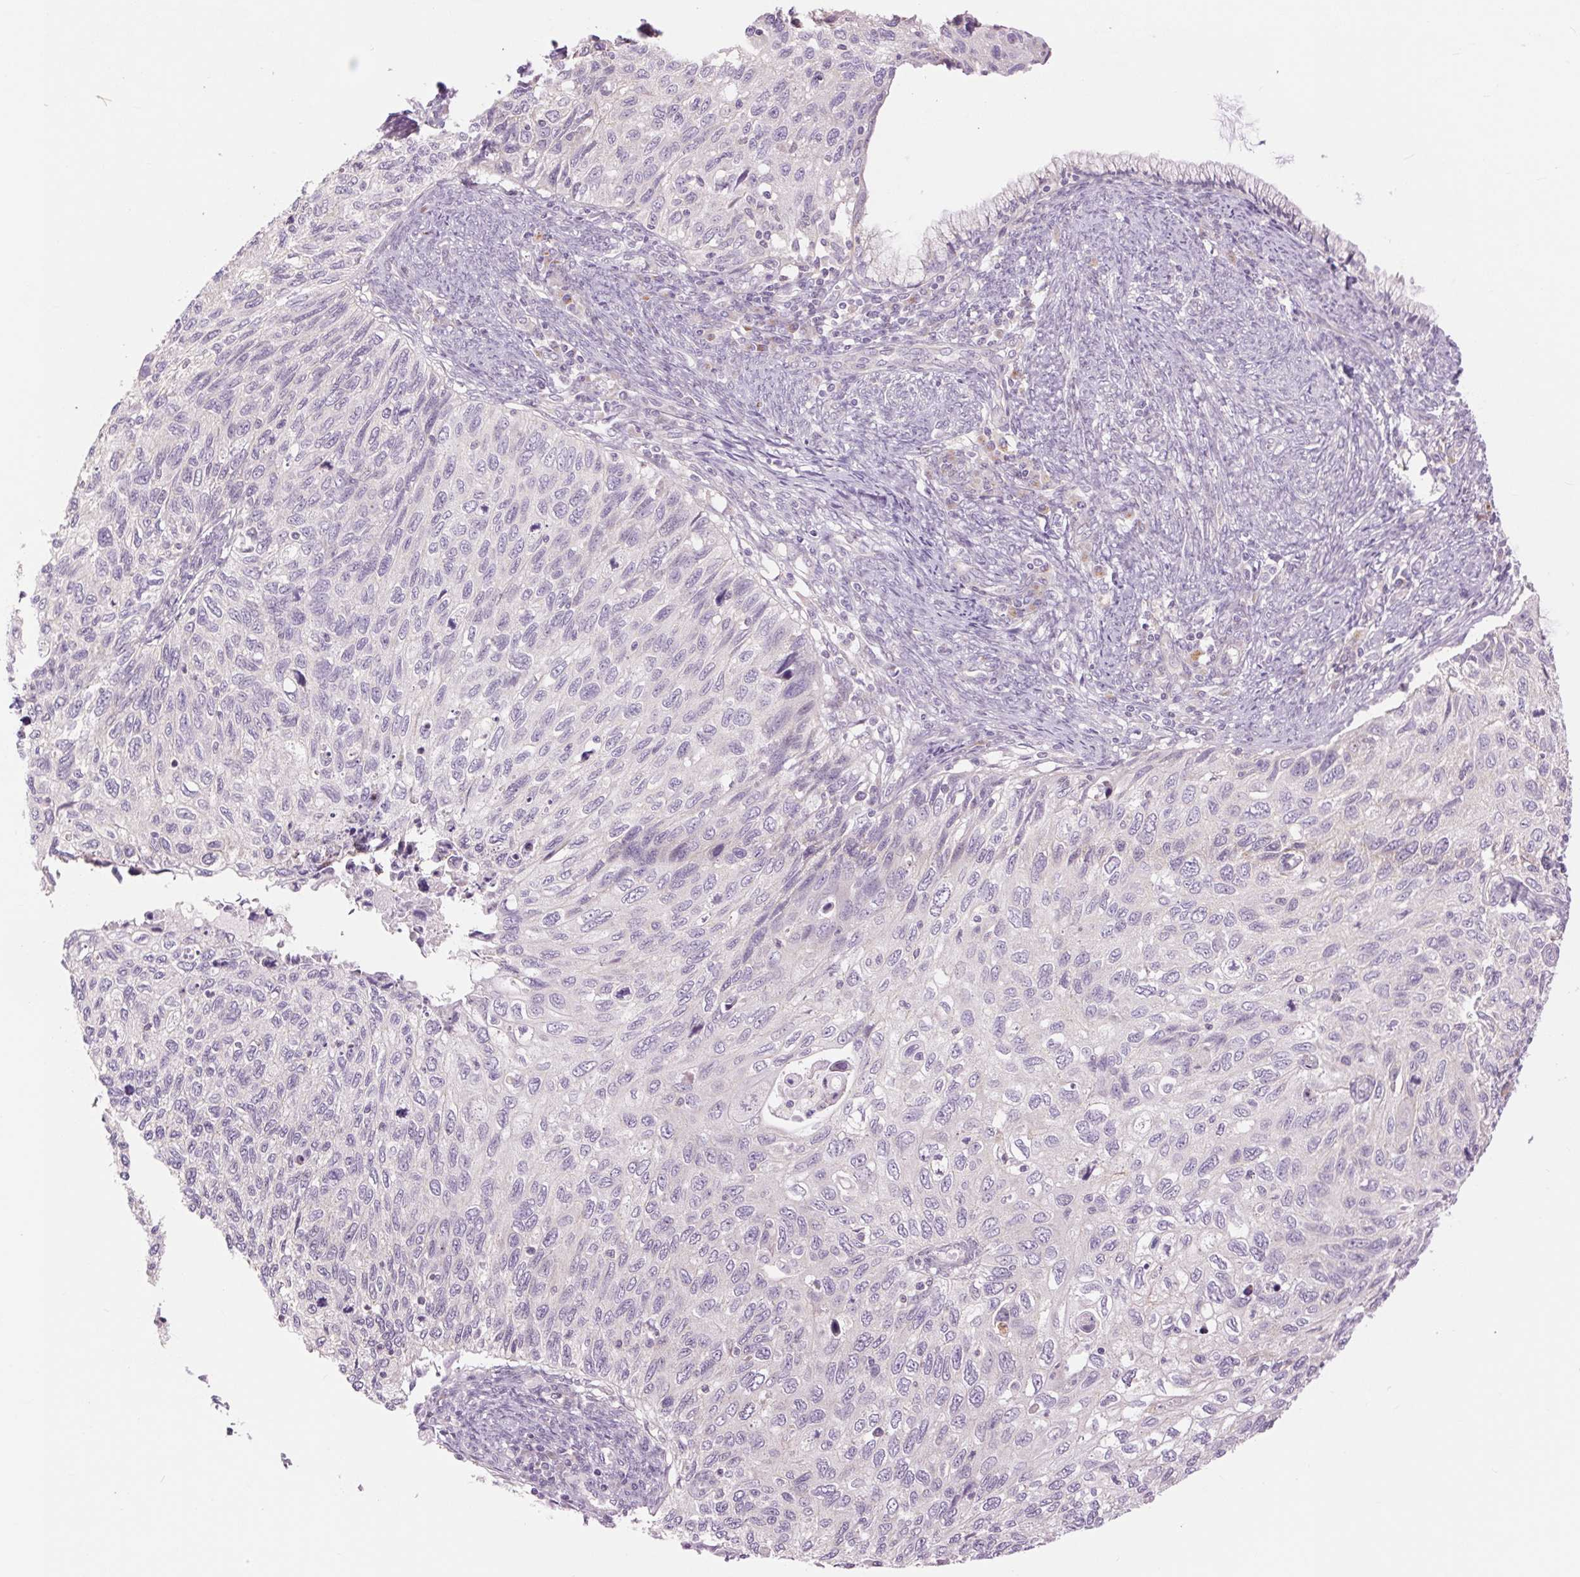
{"staining": {"intensity": "negative", "quantity": "none", "location": "none"}, "tissue": "cervical cancer", "cell_type": "Tumor cells", "image_type": "cancer", "snomed": [{"axis": "morphology", "description": "Squamous cell carcinoma, NOS"}, {"axis": "topography", "description": "Cervix"}], "caption": "The photomicrograph displays no staining of tumor cells in squamous cell carcinoma (cervical).", "gene": "CTNNA3", "patient": {"sex": "female", "age": 70}}